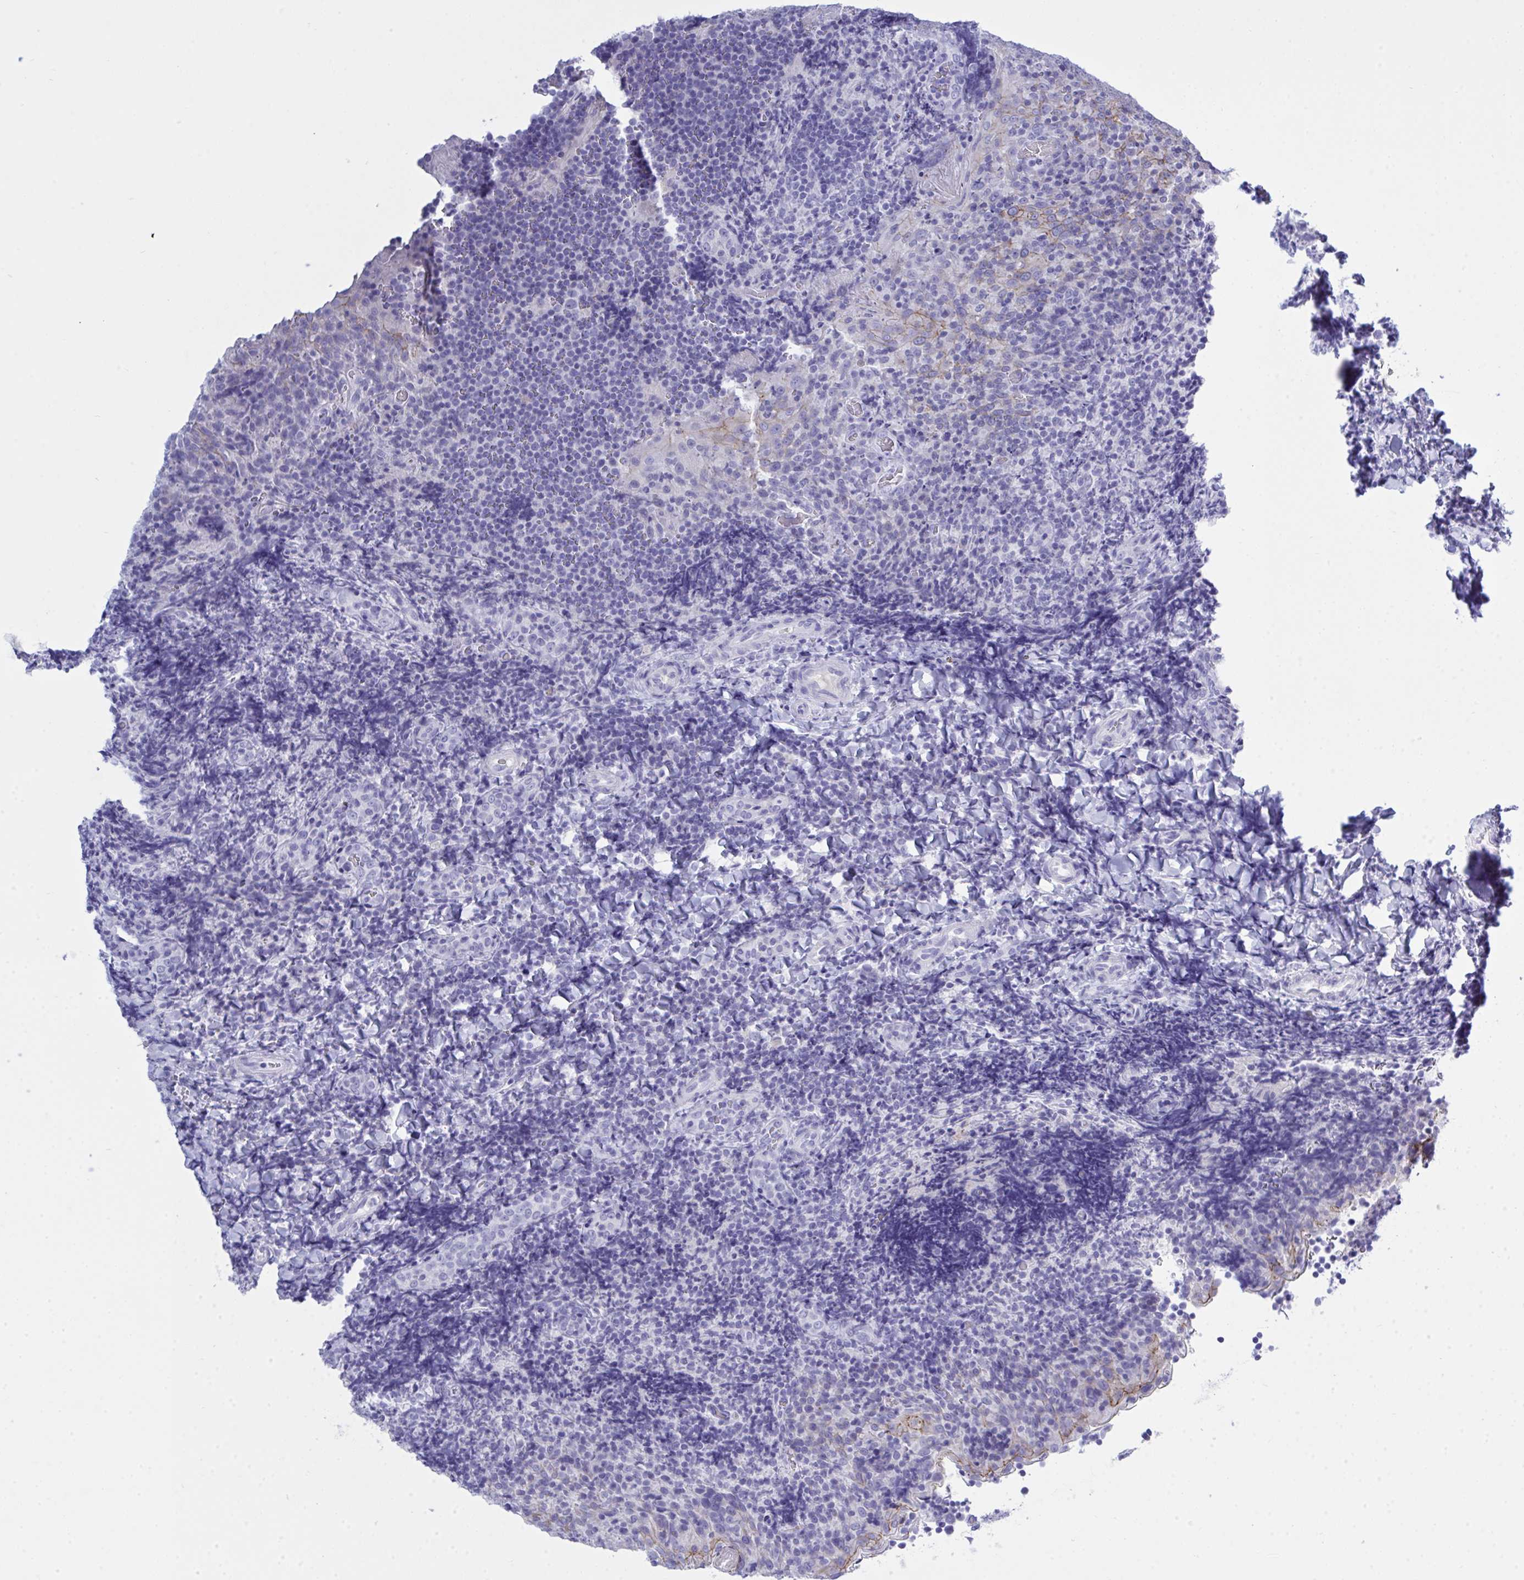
{"staining": {"intensity": "negative", "quantity": "none", "location": "none"}, "tissue": "tonsil", "cell_type": "Germinal center cells", "image_type": "normal", "snomed": [{"axis": "morphology", "description": "Normal tissue, NOS"}, {"axis": "topography", "description": "Tonsil"}], "caption": "This image is of normal tonsil stained with IHC to label a protein in brown with the nuclei are counter-stained blue. There is no expression in germinal center cells.", "gene": "GLB1L2", "patient": {"sex": "male", "age": 17}}